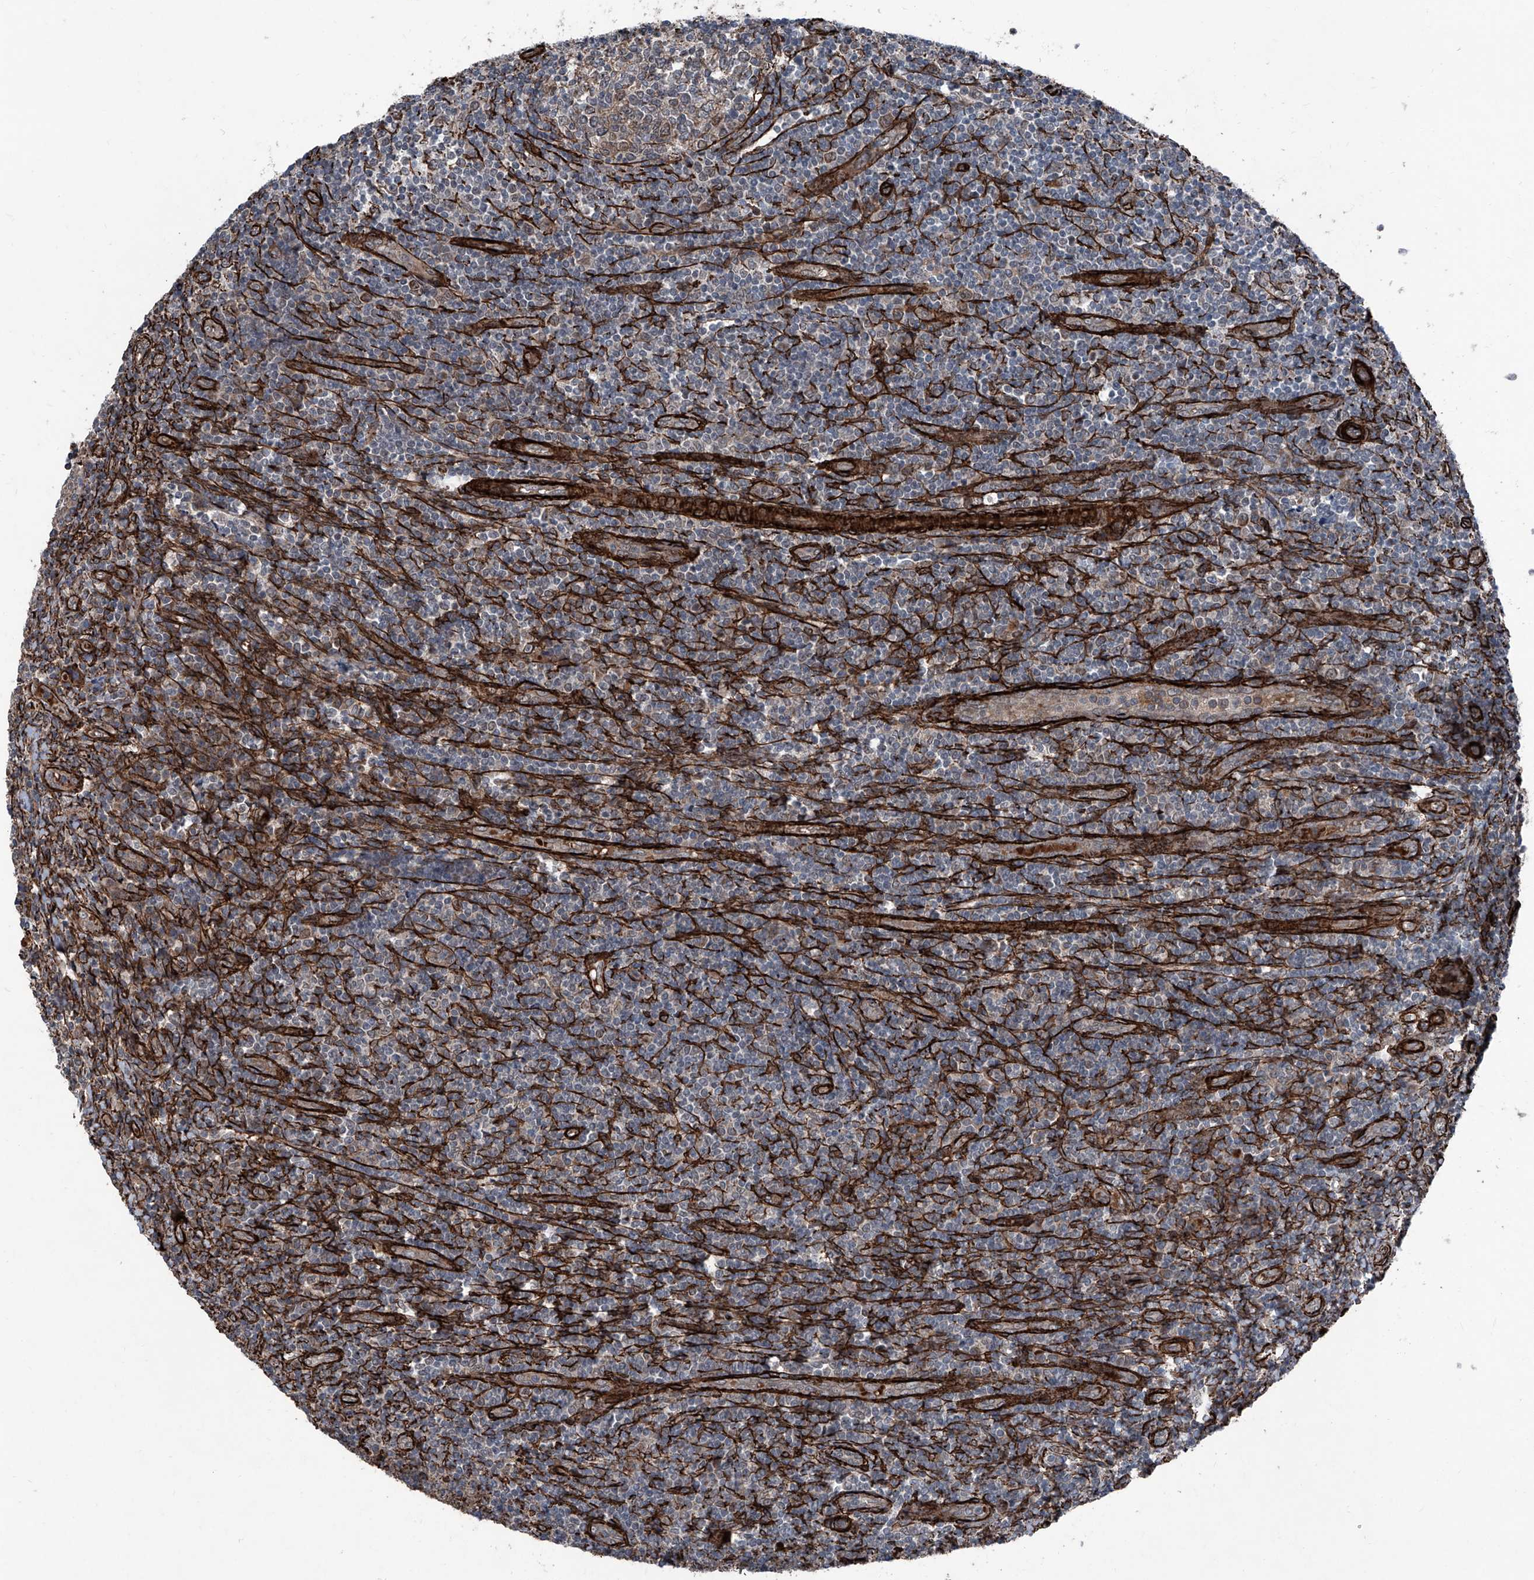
{"staining": {"intensity": "moderate", "quantity": "<25%", "location": "cytoplasmic/membranous"}, "tissue": "tonsil", "cell_type": "Germinal center cells", "image_type": "normal", "snomed": [{"axis": "morphology", "description": "Normal tissue, NOS"}, {"axis": "topography", "description": "Tonsil"}], "caption": "DAB immunohistochemical staining of normal tonsil shows moderate cytoplasmic/membranous protein expression in approximately <25% of germinal center cells.", "gene": "COA7", "patient": {"sex": "female", "age": 19}}